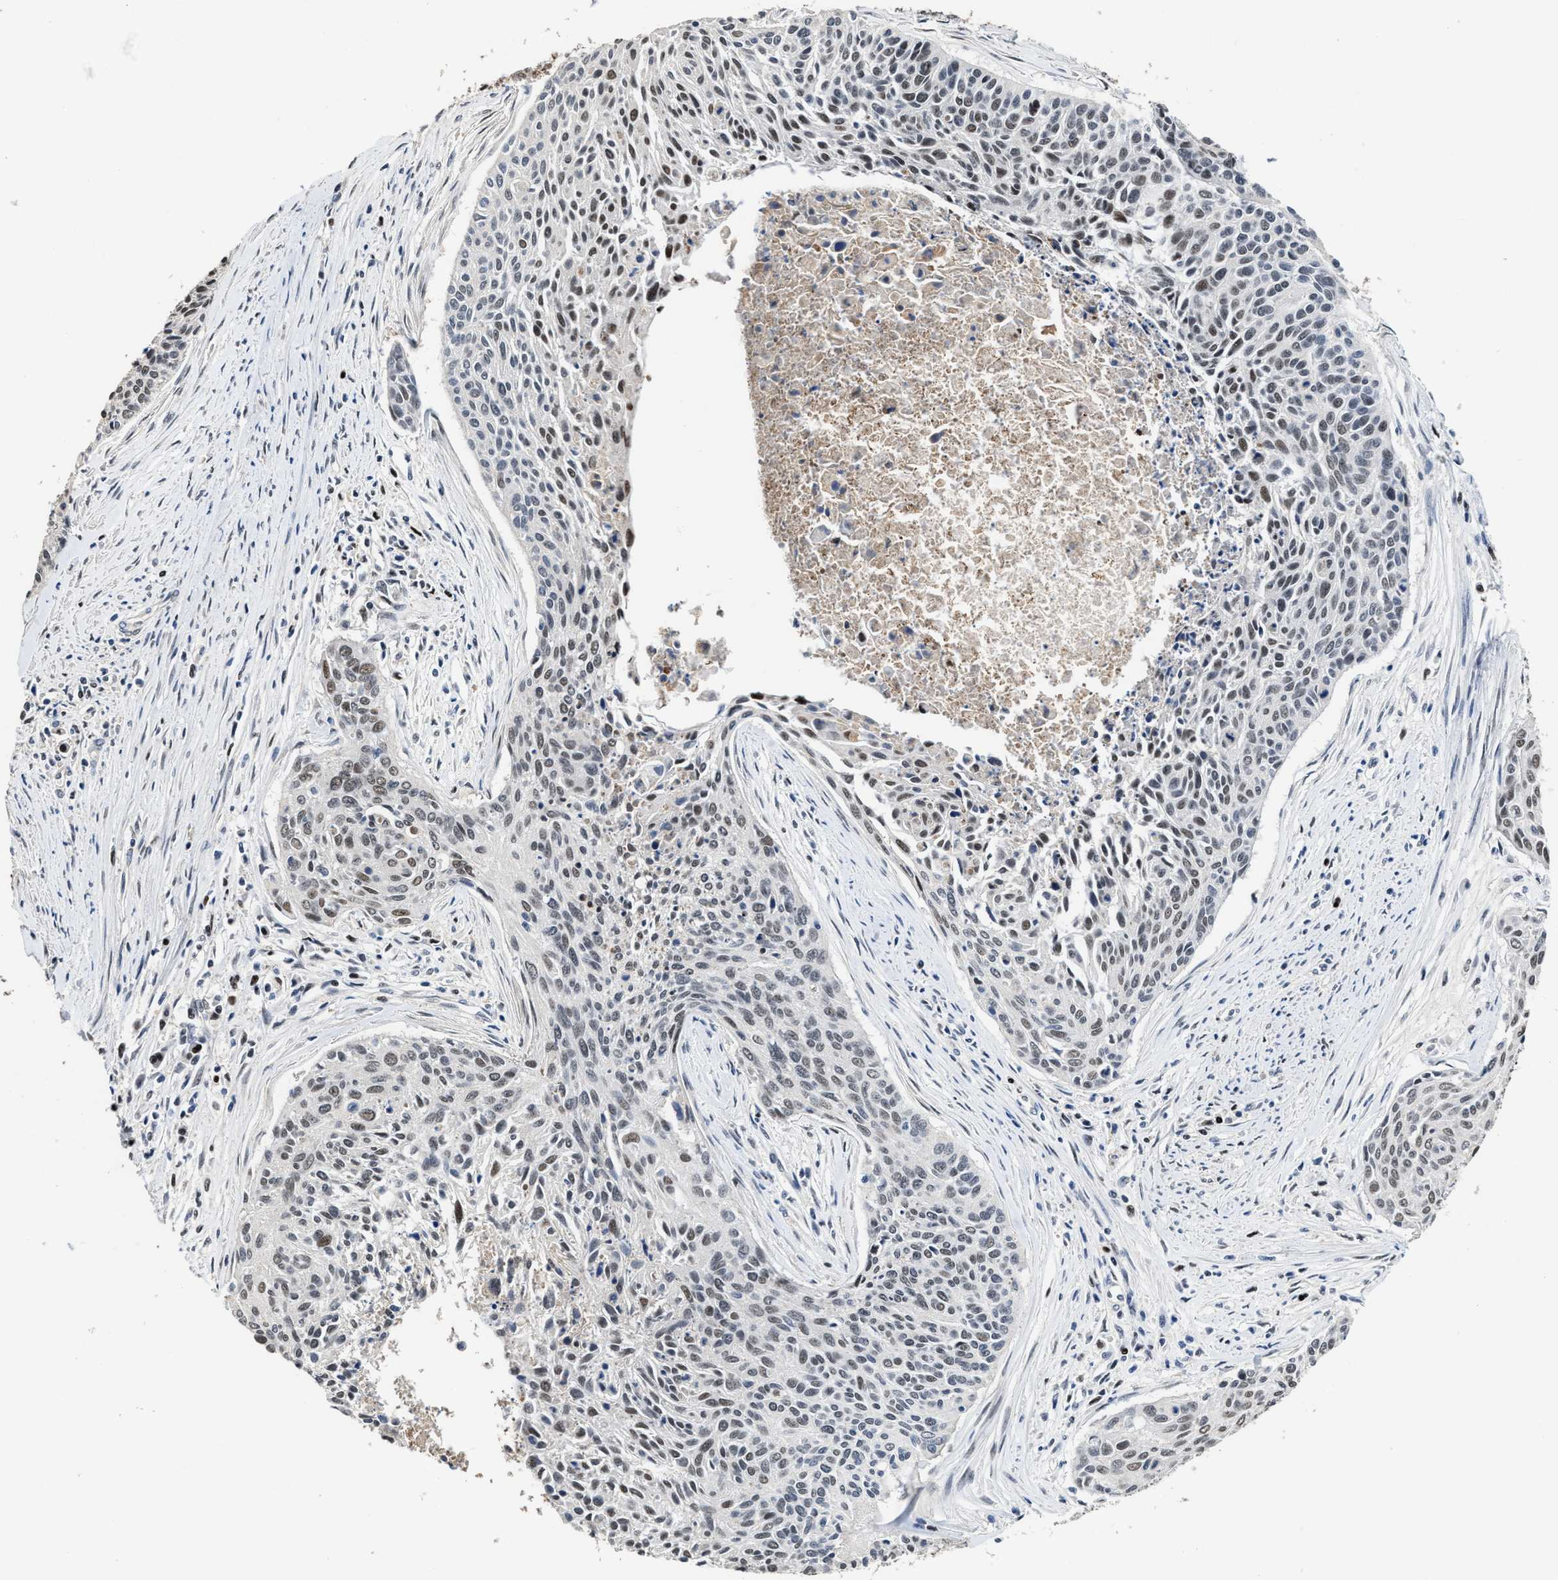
{"staining": {"intensity": "moderate", "quantity": "25%-75%", "location": "nuclear"}, "tissue": "cervical cancer", "cell_type": "Tumor cells", "image_type": "cancer", "snomed": [{"axis": "morphology", "description": "Squamous cell carcinoma, NOS"}, {"axis": "topography", "description": "Cervix"}], "caption": "Immunohistochemical staining of cervical cancer (squamous cell carcinoma) demonstrates moderate nuclear protein staining in approximately 25%-75% of tumor cells.", "gene": "ZNF20", "patient": {"sex": "female", "age": 55}}